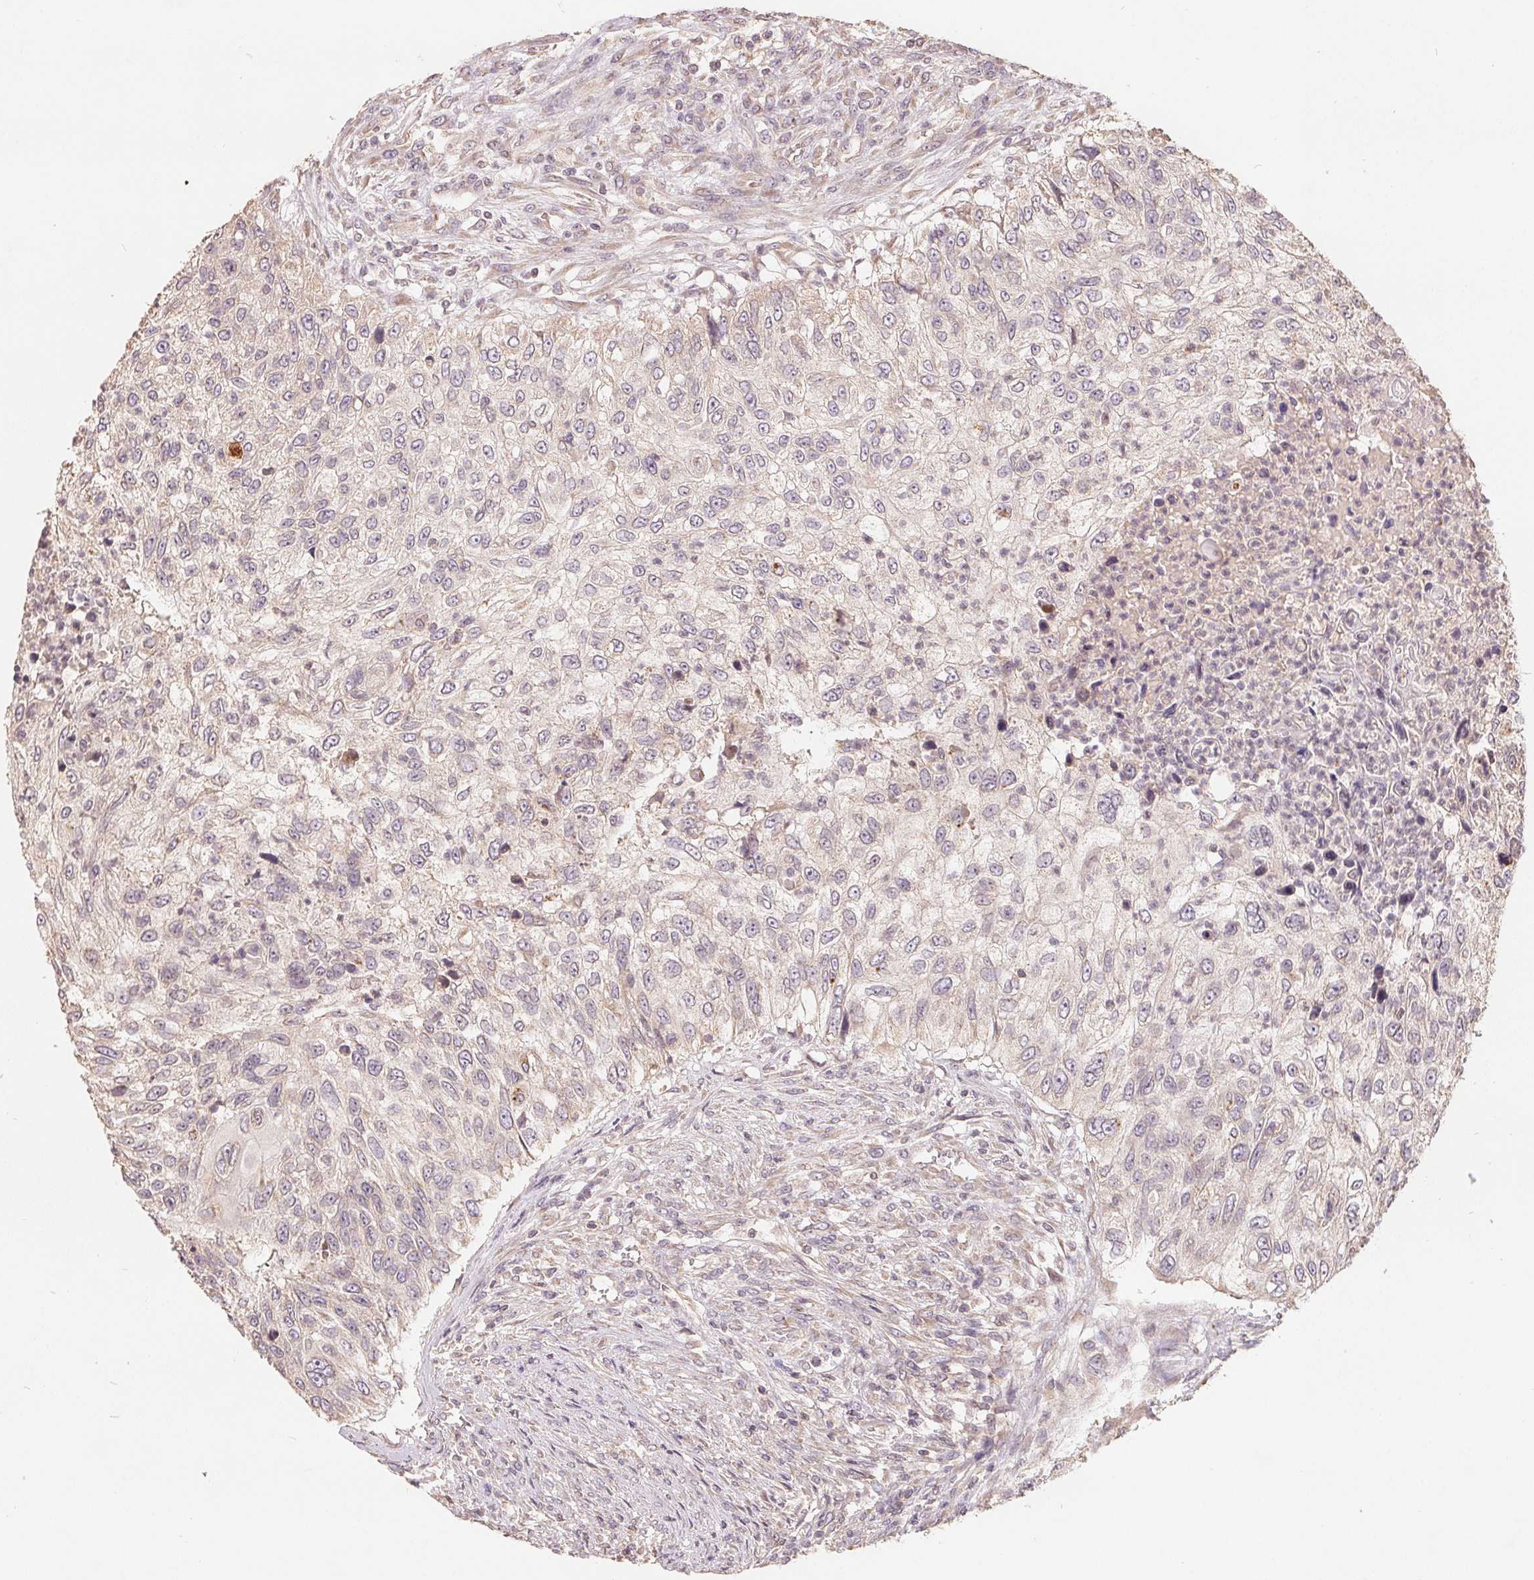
{"staining": {"intensity": "negative", "quantity": "none", "location": "none"}, "tissue": "urothelial cancer", "cell_type": "Tumor cells", "image_type": "cancer", "snomed": [{"axis": "morphology", "description": "Urothelial carcinoma, High grade"}, {"axis": "topography", "description": "Urinary bladder"}], "caption": "This is an immunohistochemistry image of human urothelial cancer. There is no staining in tumor cells.", "gene": "CDIPT", "patient": {"sex": "female", "age": 60}}